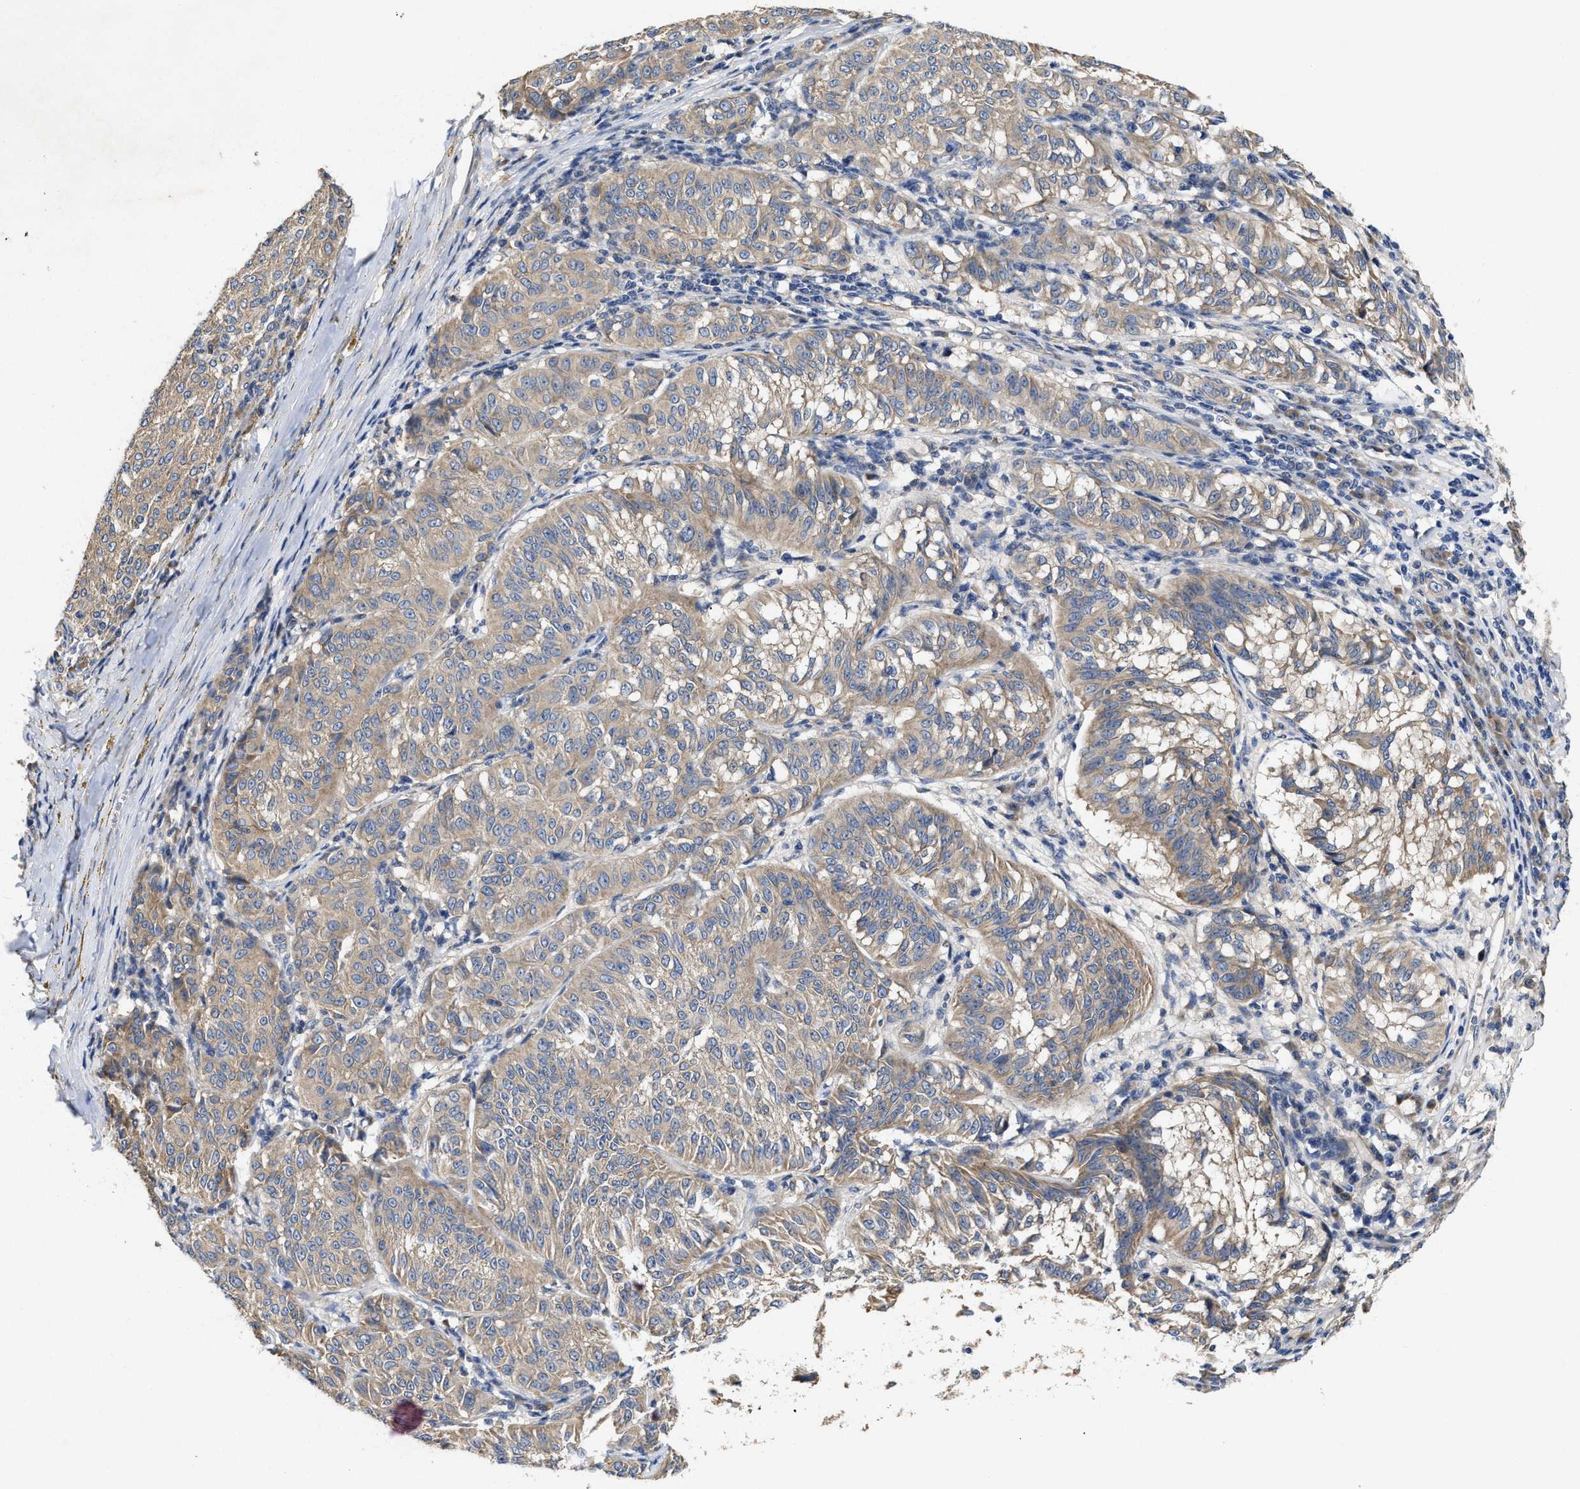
{"staining": {"intensity": "weak", "quantity": "25%-75%", "location": "cytoplasmic/membranous"}, "tissue": "melanoma", "cell_type": "Tumor cells", "image_type": "cancer", "snomed": [{"axis": "morphology", "description": "Malignant melanoma, NOS"}, {"axis": "topography", "description": "Skin"}], "caption": "DAB (3,3'-diaminobenzidine) immunohistochemical staining of human melanoma exhibits weak cytoplasmic/membranous protein staining in about 25%-75% of tumor cells.", "gene": "TRAF6", "patient": {"sex": "female", "age": 72}}